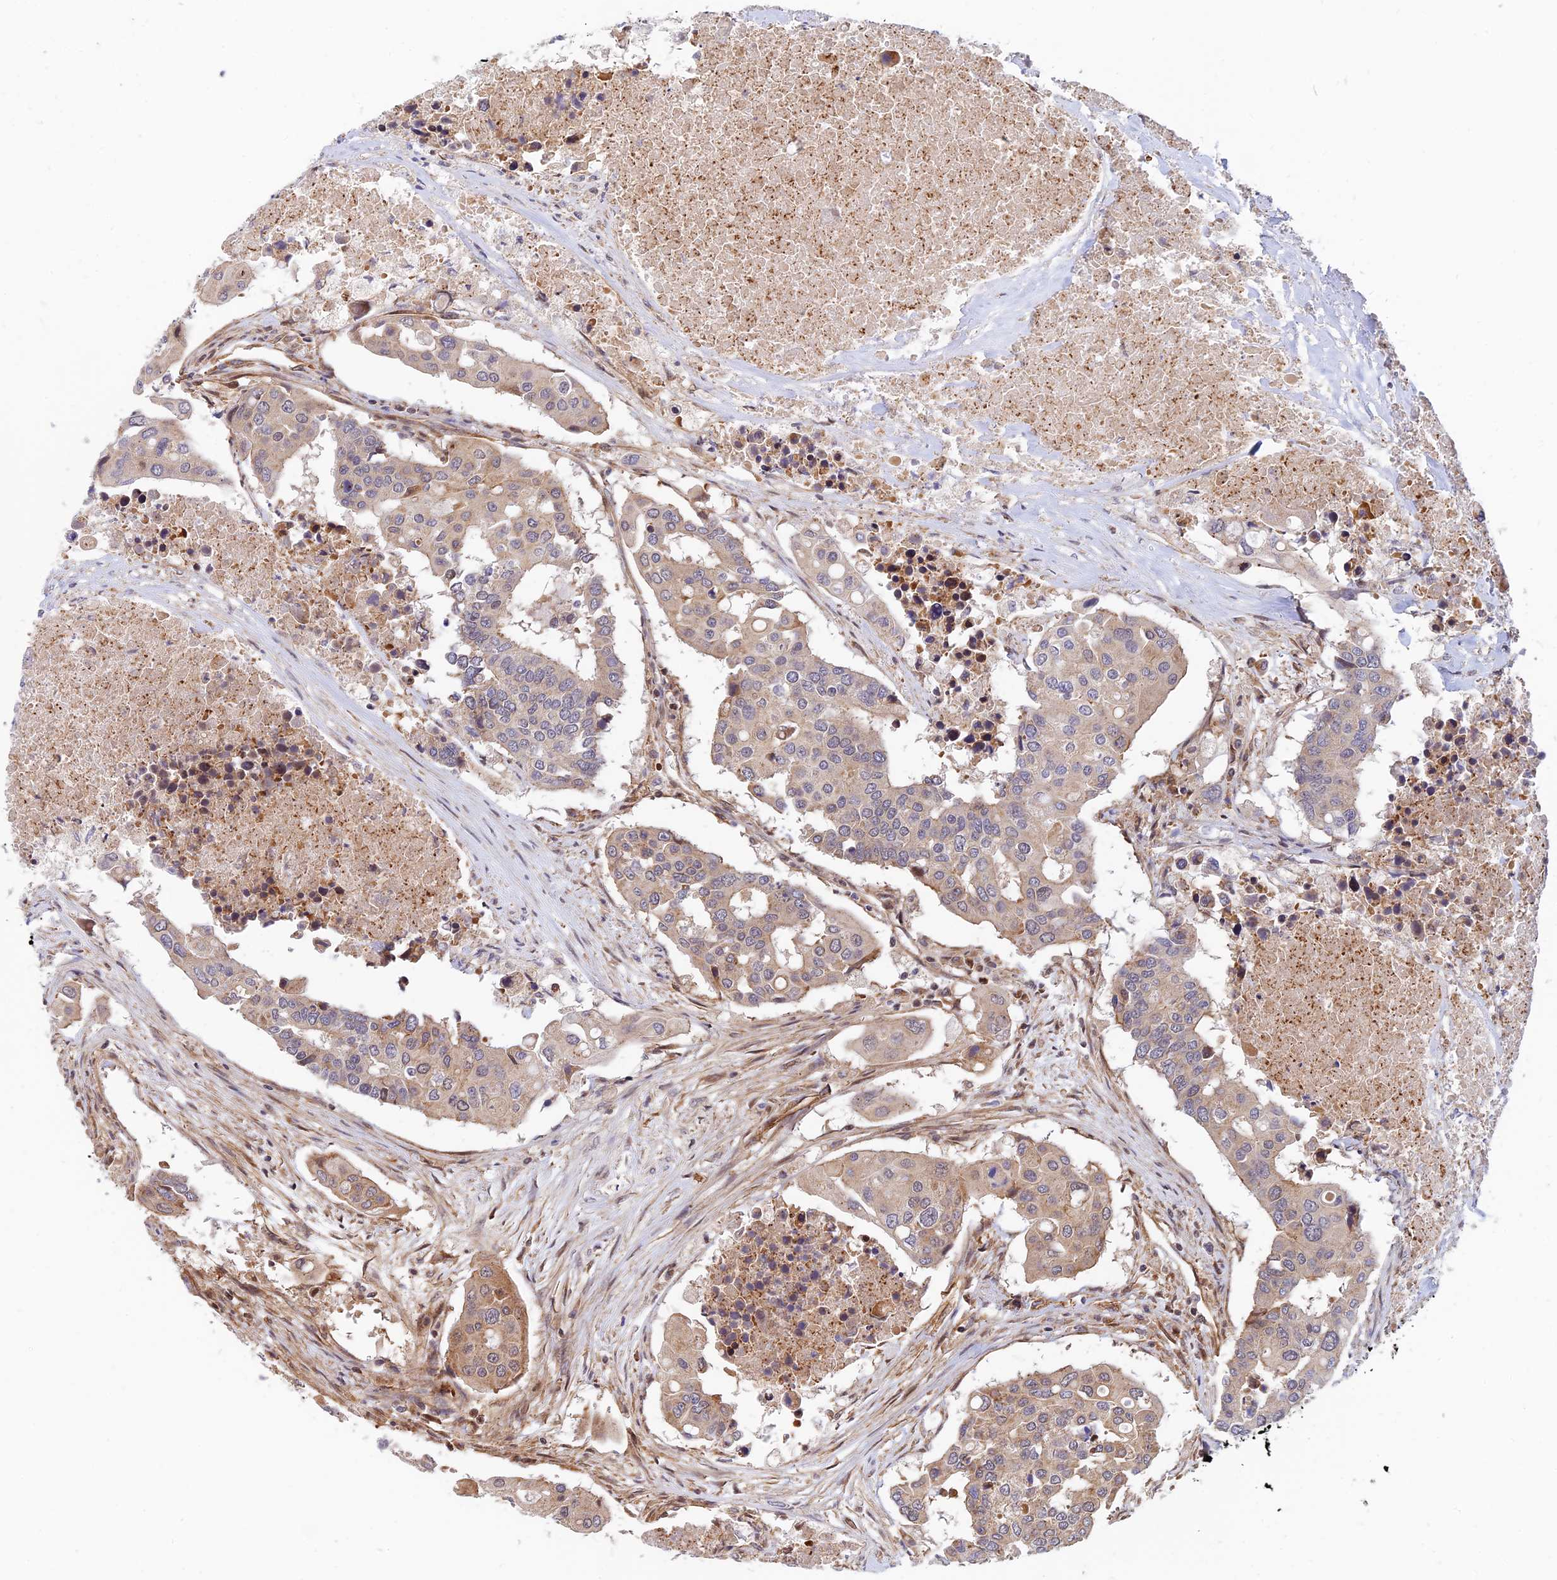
{"staining": {"intensity": "weak", "quantity": "25%-75%", "location": "cytoplasmic/membranous"}, "tissue": "colorectal cancer", "cell_type": "Tumor cells", "image_type": "cancer", "snomed": [{"axis": "morphology", "description": "Adenocarcinoma, NOS"}, {"axis": "topography", "description": "Colon"}], "caption": "Protein staining exhibits weak cytoplasmic/membranous staining in approximately 25%-75% of tumor cells in colorectal cancer (adenocarcinoma).", "gene": "WDR41", "patient": {"sex": "male", "age": 77}}